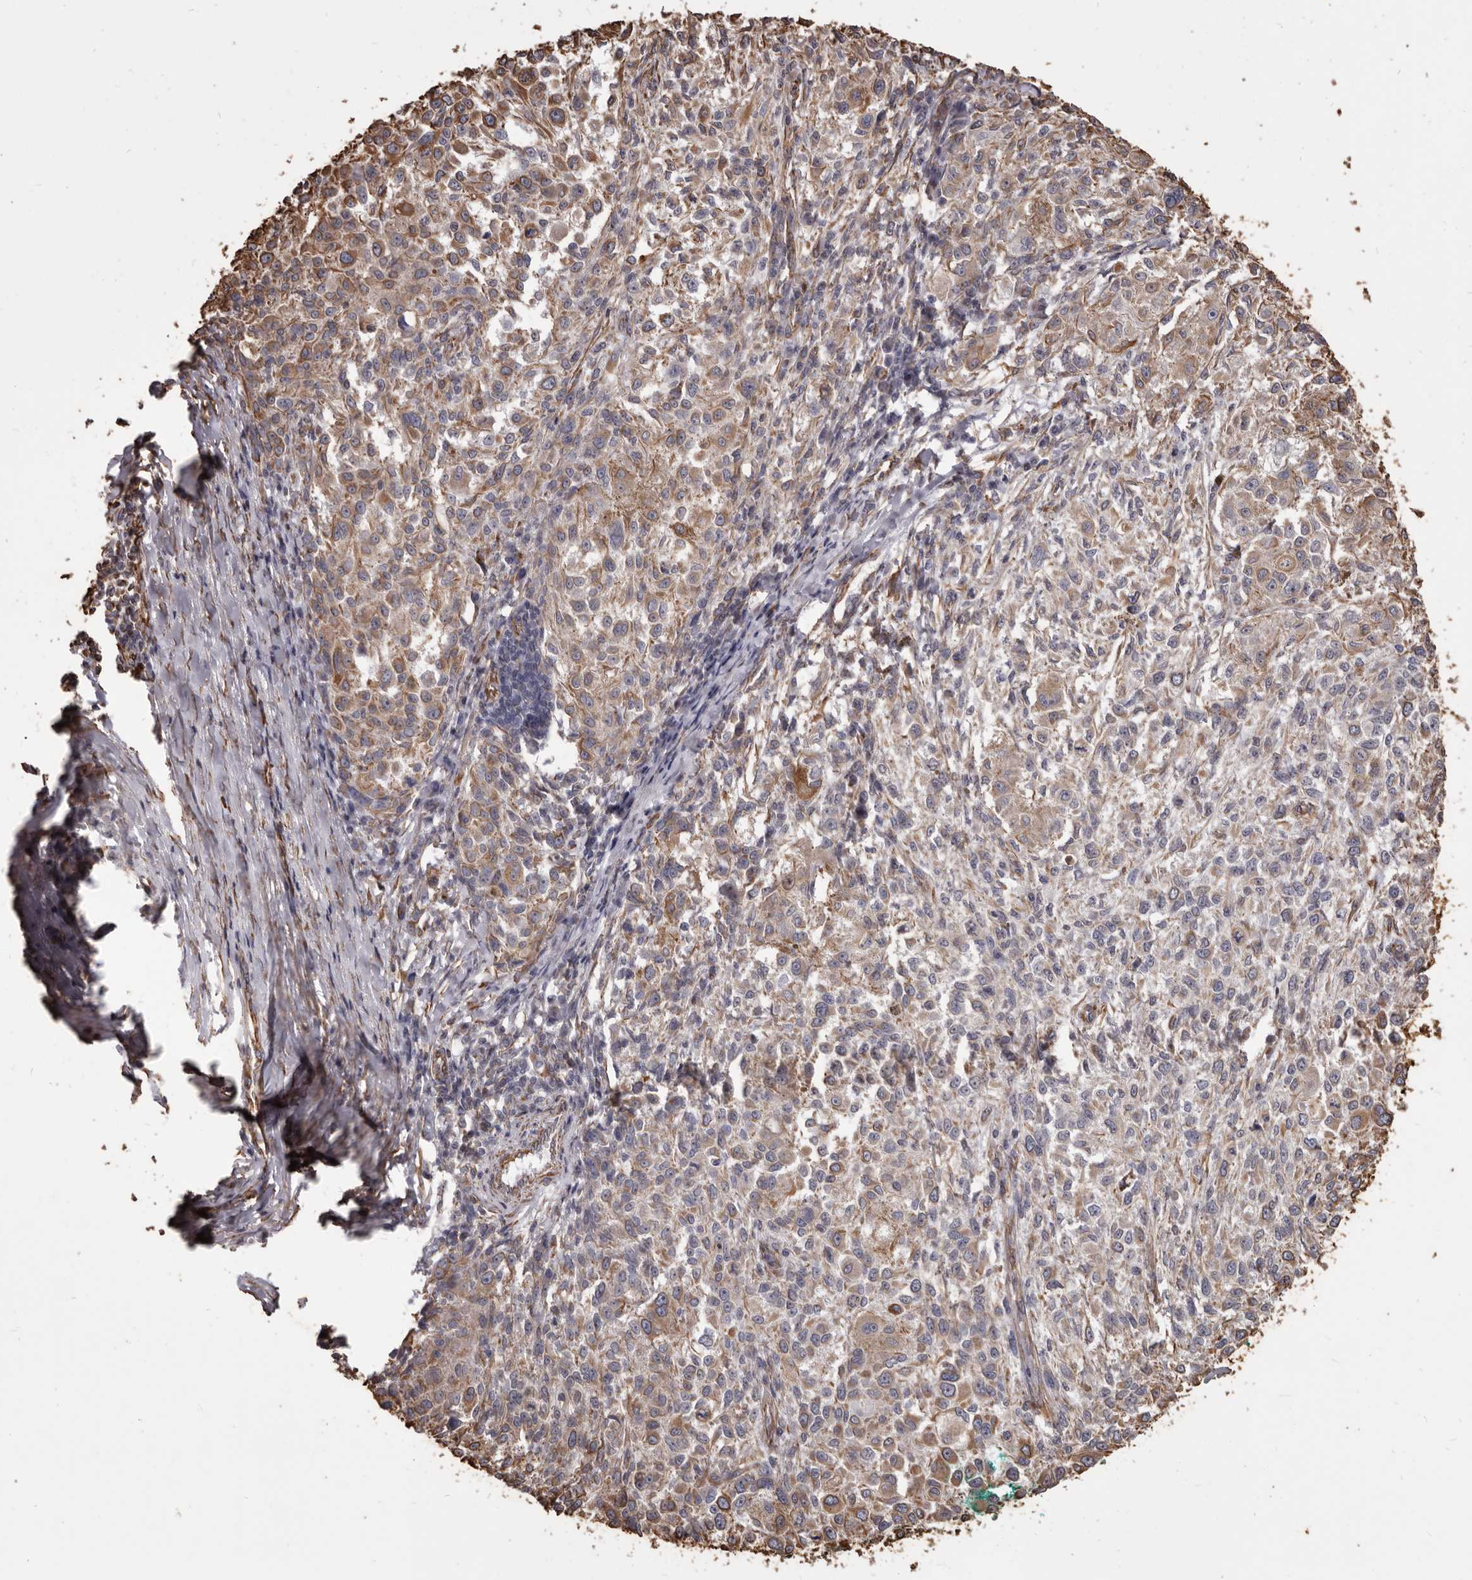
{"staining": {"intensity": "weak", "quantity": "25%-75%", "location": "cytoplasmic/membranous"}, "tissue": "melanoma", "cell_type": "Tumor cells", "image_type": "cancer", "snomed": [{"axis": "morphology", "description": "Necrosis, NOS"}, {"axis": "morphology", "description": "Malignant melanoma, NOS"}, {"axis": "topography", "description": "Skin"}], "caption": "DAB immunohistochemical staining of melanoma displays weak cytoplasmic/membranous protein staining in approximately 25%-75% of tumor cells.", "gene": "MTURN", "patient": {"sex": "female", "age": 87}}